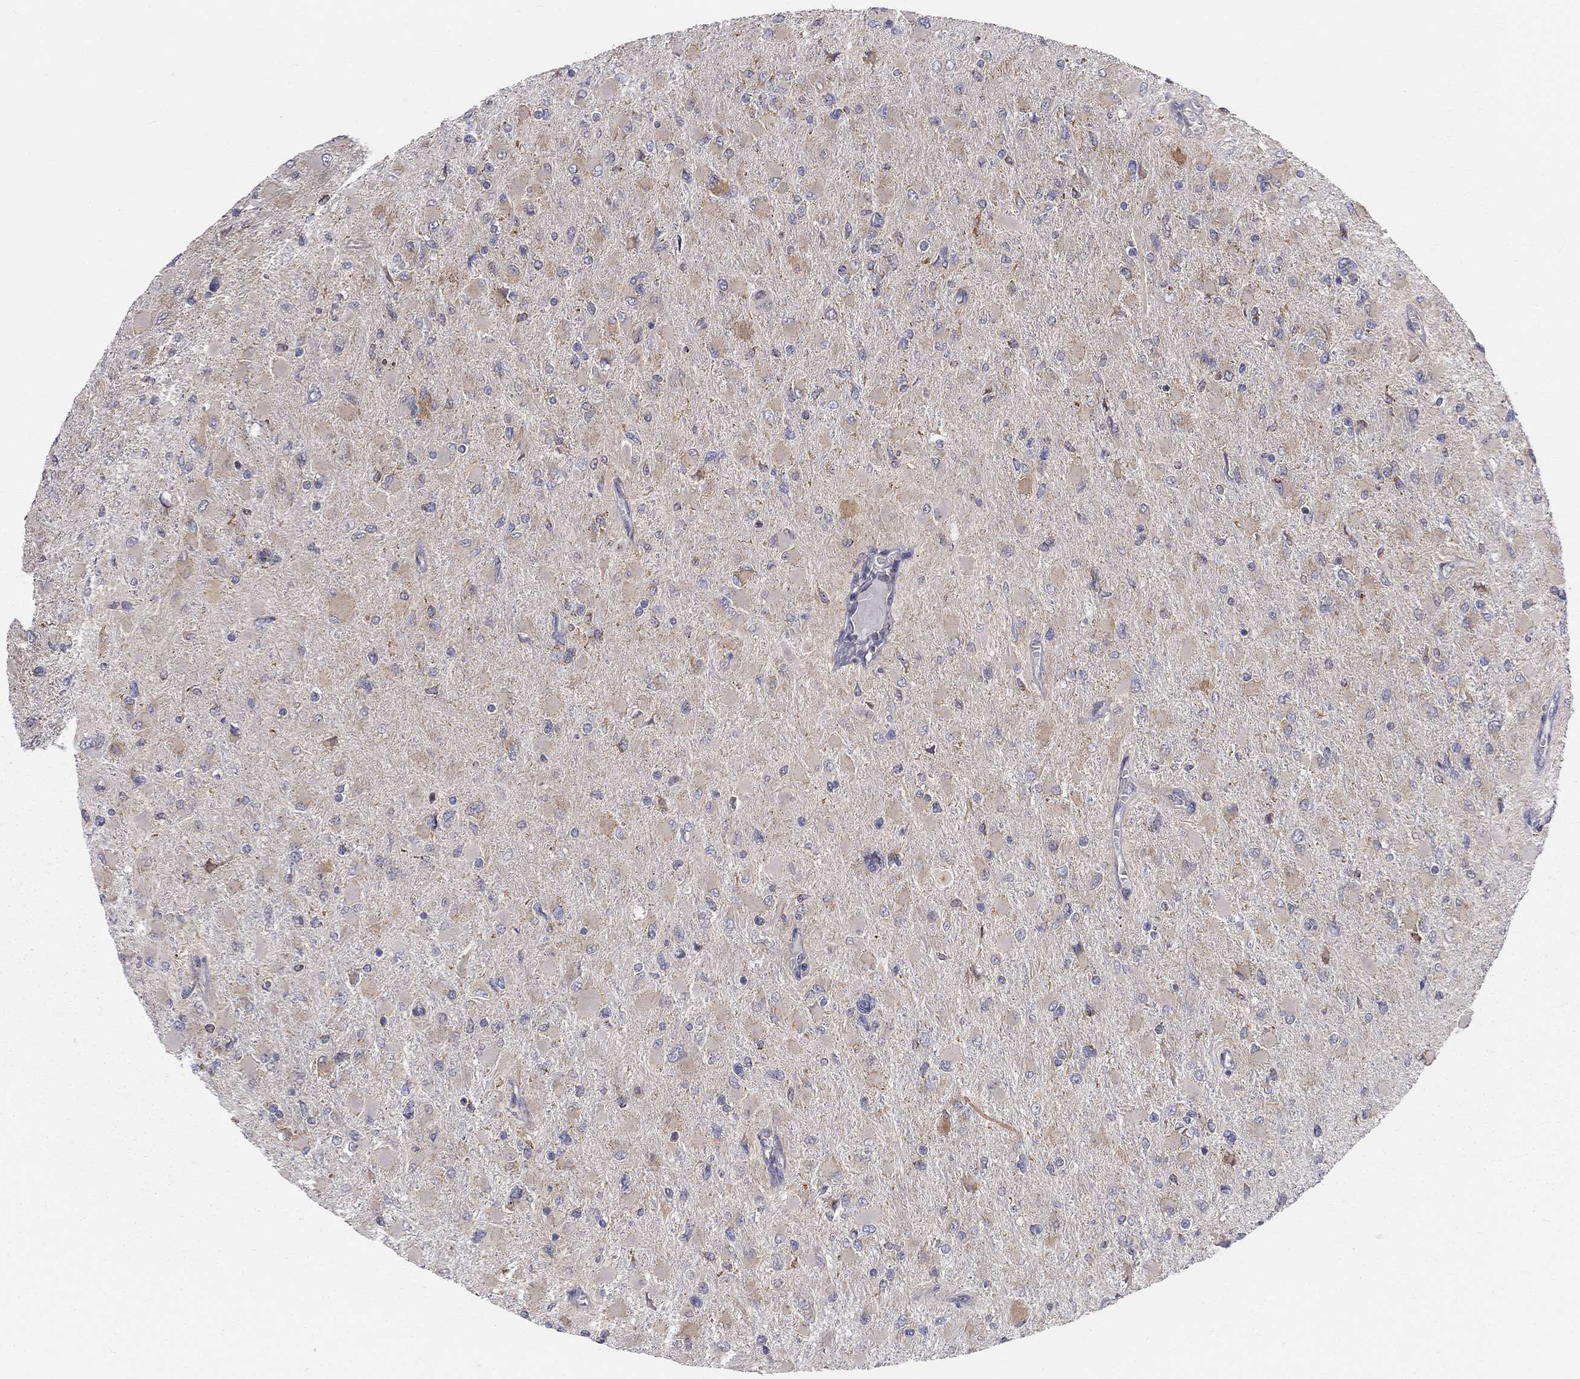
{"staining": {"intensity": "weak", "quantity": "<25%", "location": "cytoplasmic/membranous"}, "tissue": "glioma", "cell_type": "Tumor cells", "image_type": "cancer", "snomed": [{"axis": "morphology", "description": "Glioma, malignant, High grade"}, {"axis": "topography", "description": "Cerebral cortex"}], "caption": "Immunohistochemistry histopathology image of neoplastic tissue: human high-grade glioma (malignant) stained with DAB reveals no significant protein staining in tumor cells.", "gene": "PRDX4", "patient": {"sex": "female", "age": 36}}